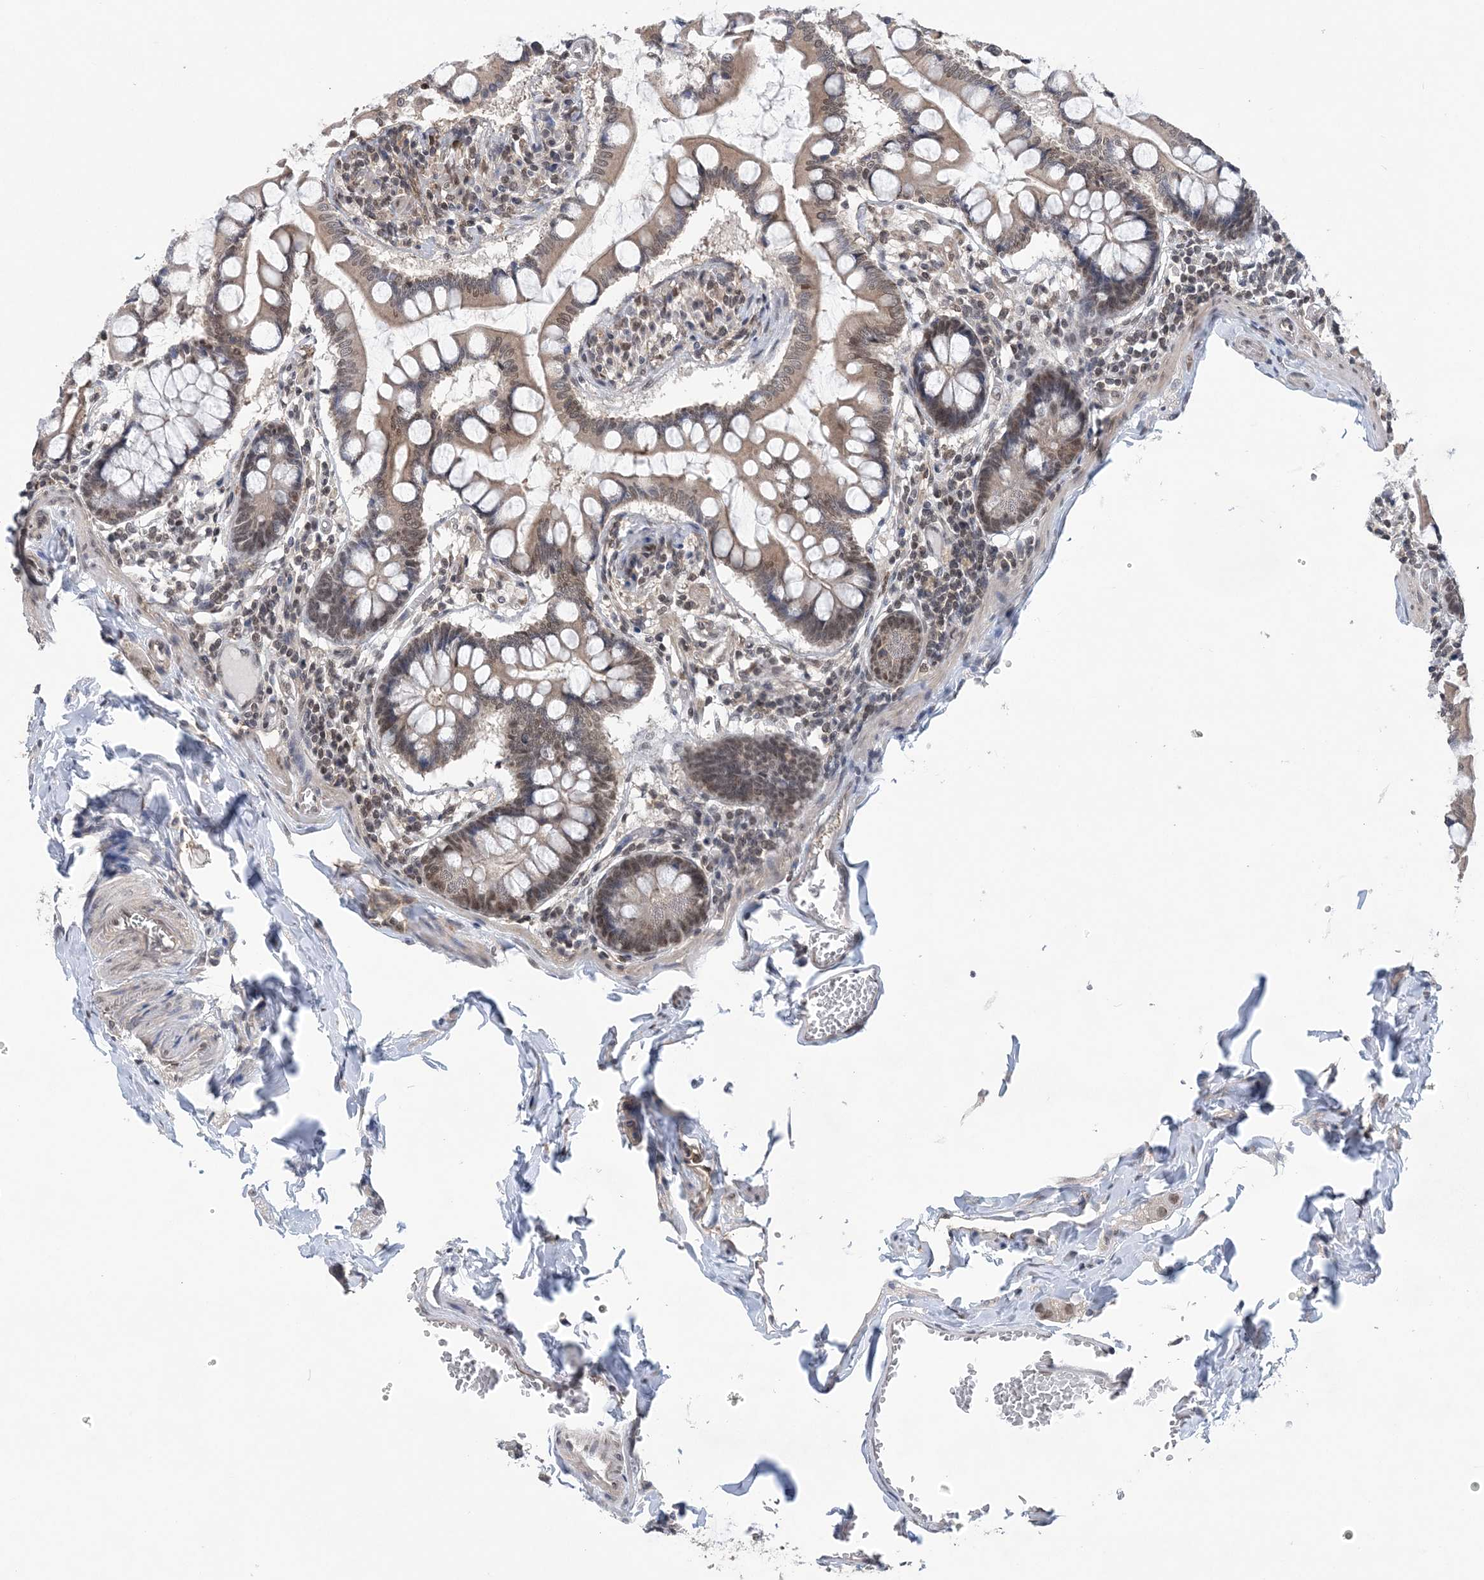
{"staining": {"intensity": "moderate", "quantity": "25%-75%", "location": "cytoplasmic/membranous,nuclear"}, "tissue": "small intestine", "cell_type": "Glandular cells", "image_type": "normal", "snomed": [{"axis": "morphology", "description": "Normal tissue, NOS"}, {"axis": "topography", "description": "Small intestine"}], "caption": "IHC histopathology image of benign human small intestine stained for a protein (brown), which displays medium levels of moderate cytoplasmic/membranous,nuclear positivity in approximately 25%-75% of glandular cells.", "gene": "CCDC152", "patient": {"sex": "male", "age": 41}}